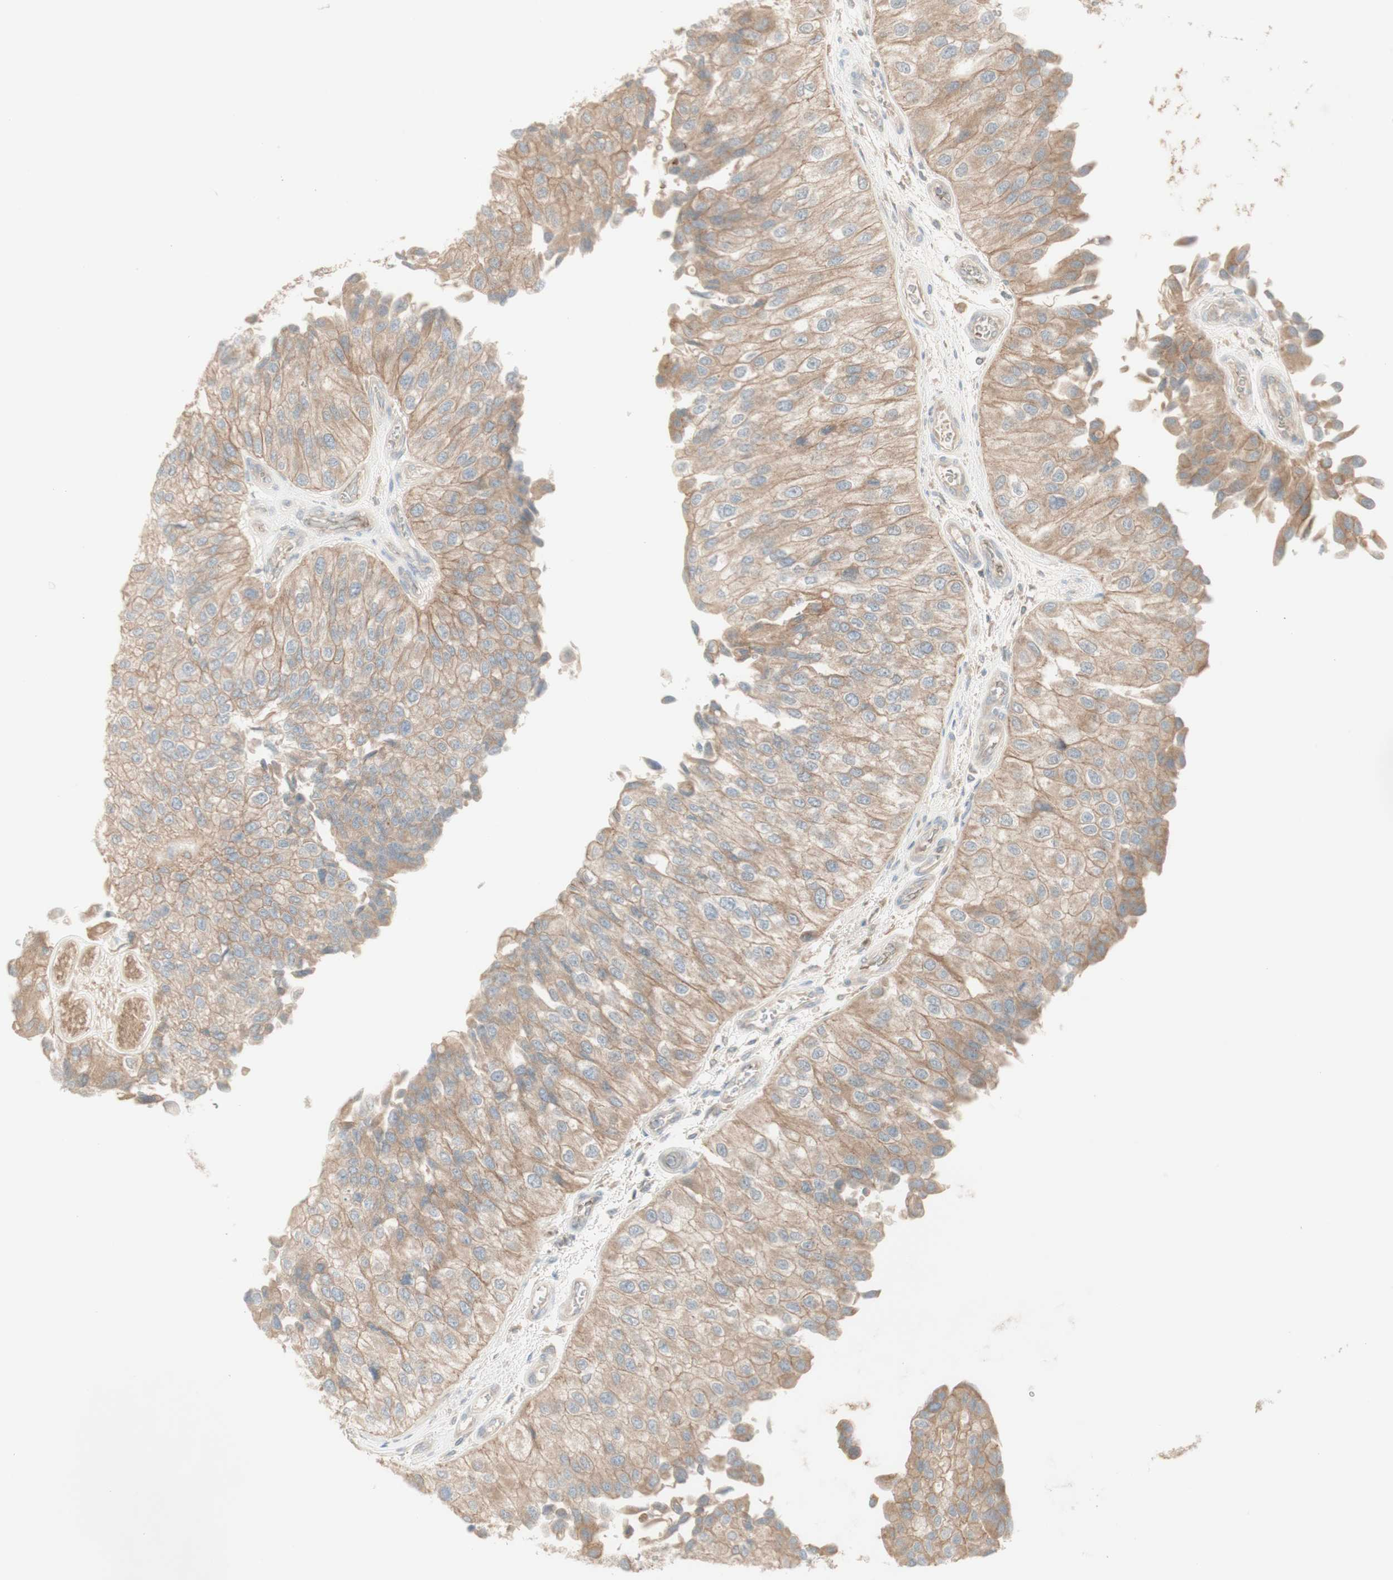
{"staining": {"intensity": "moderate", "quantity": ">75%", "location": "cytoplasmic/membranous"}, "tissue": "urothelial cancer", "cell_type": "Tumor cells", "image_type": "cancer", "snomed": [{"axis": "morphology", "description": "Urothelial carcinoma, High grade"}, {"axis": "topography", "description": "Kidney"}, {"axis": "topography", "description": "Urinary bladder"}], "caption": "This image shows immunohistochemistry staining of urothelial cancer, with medium moderate cytoplasmic/membranous staining in about >75% of tumor cells.", "gene": "PTGER4", "patient": {"sex": "male", "age": 77}}